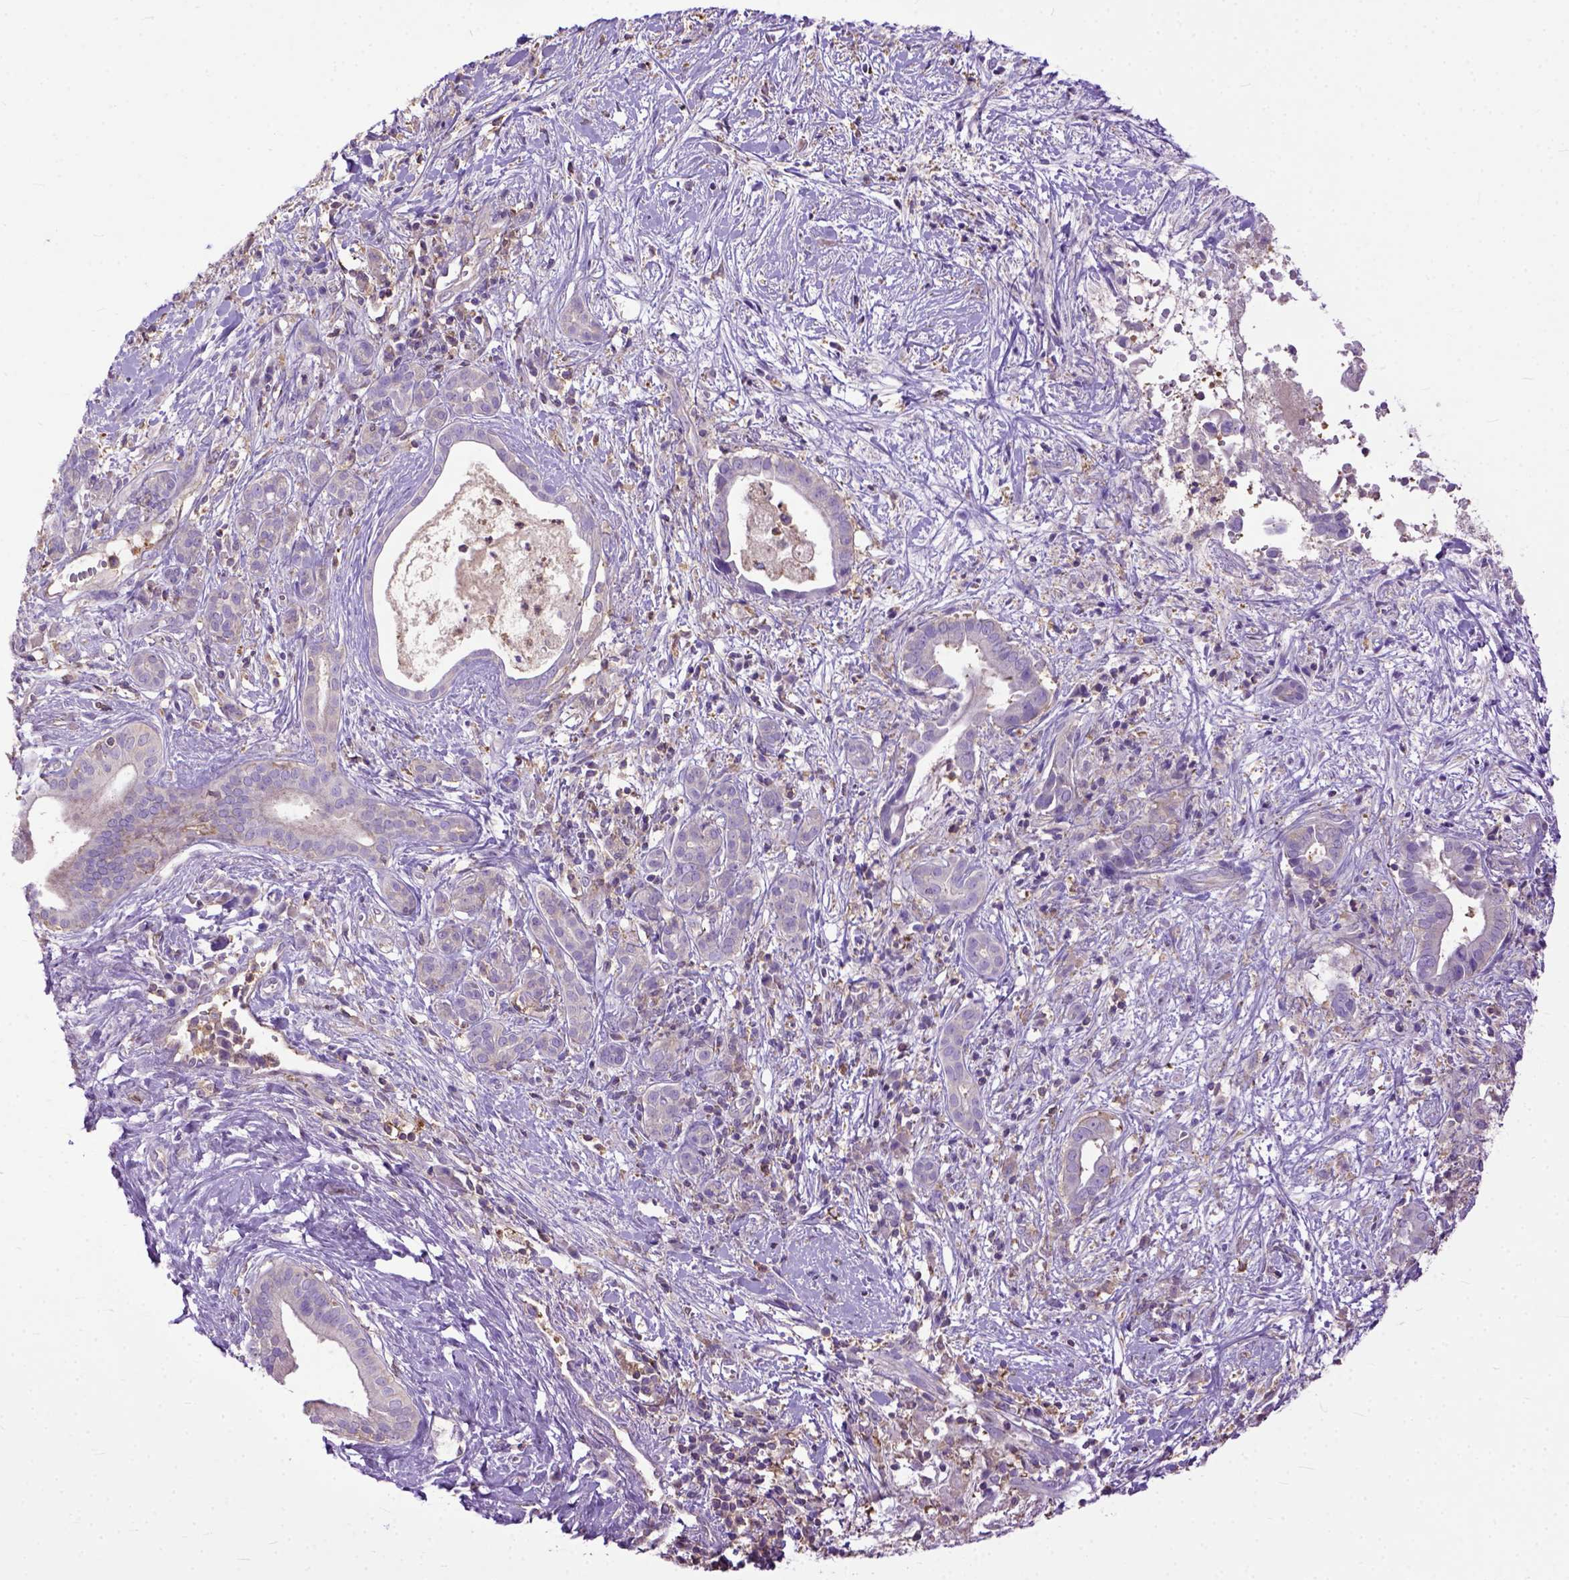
{"staining": {"intensity": "moderate", "quantity": "<25%", "location": "cytoplasmic/membranous"}, "tissue": "pancreatic cancer", "cell_type": "Tumor cells", "image_type": "cancer", "snomed": [{"axis": "morphology", "description": "Adenocarcinoma, NOS"}, {"axis": "topography", "description": "Pancreas"}], "caption": "IHC of pancreatic cancer (adenocarcinoma) demonstrates low levels of moderate cytoplasmic/membranous staining in about <25% of tumor cells.", "gene": "NAMPT", "patient": {"sex": "male", "age": 61}}